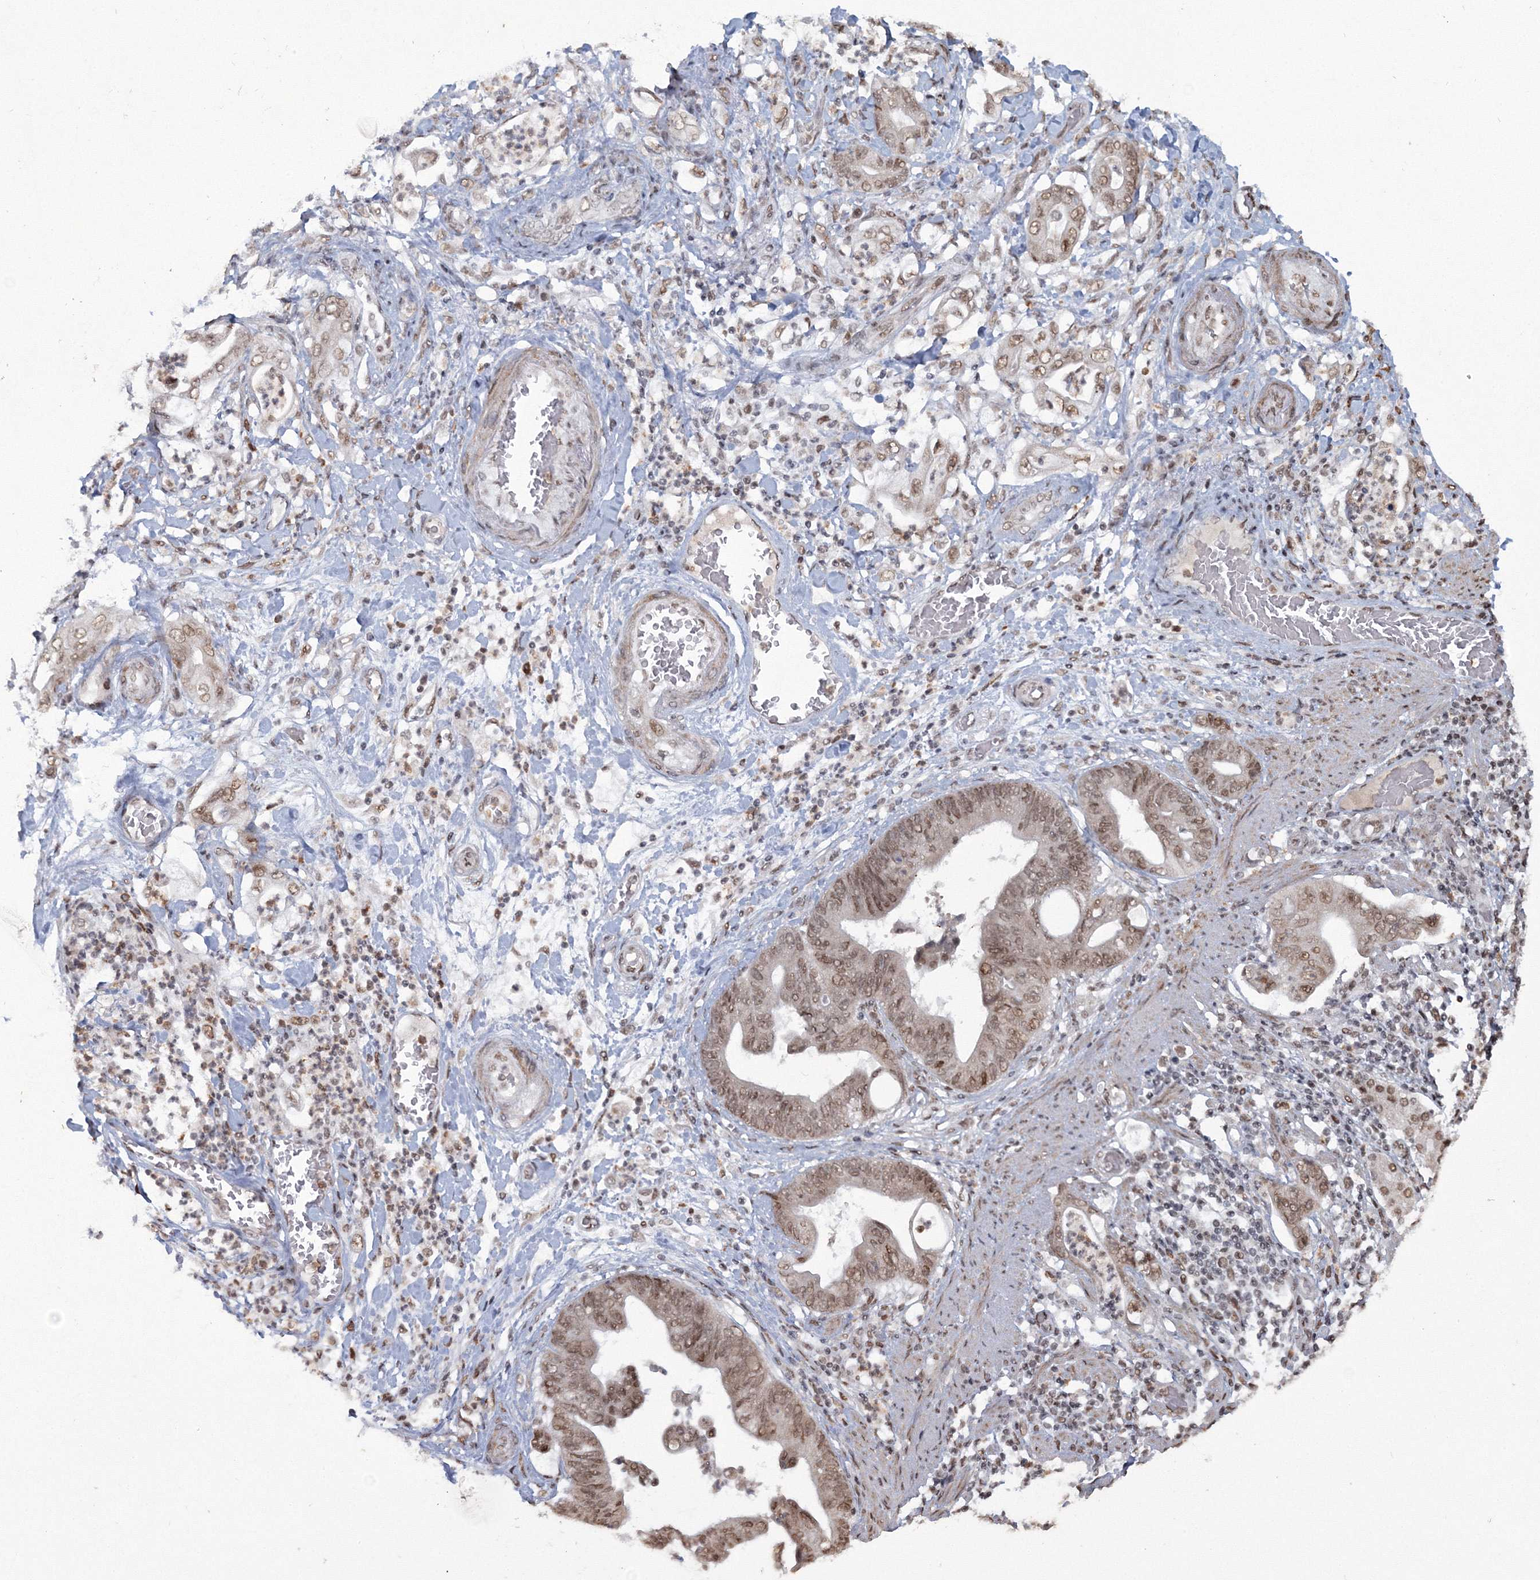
{"staining": {"intensity": "weak", "quantity": ">75%", "location": "nuclear"}, "tissue": "stomach cancer", "cell_type": "Tumor cells", "image_type": "cancer", "snomed": [{"axis": "morphology", "description": "Adenocarcinoma, NOS"}, {"axis": "topography", "description": "Stomach"}], "caption": "A photomicrograph of stomach adenocarcinoma stained for a protein exhibits weak nuclear brown staining in tumor cells.", "gene": "C3orf33", "patient": {"sex": "female", "age": 73}}